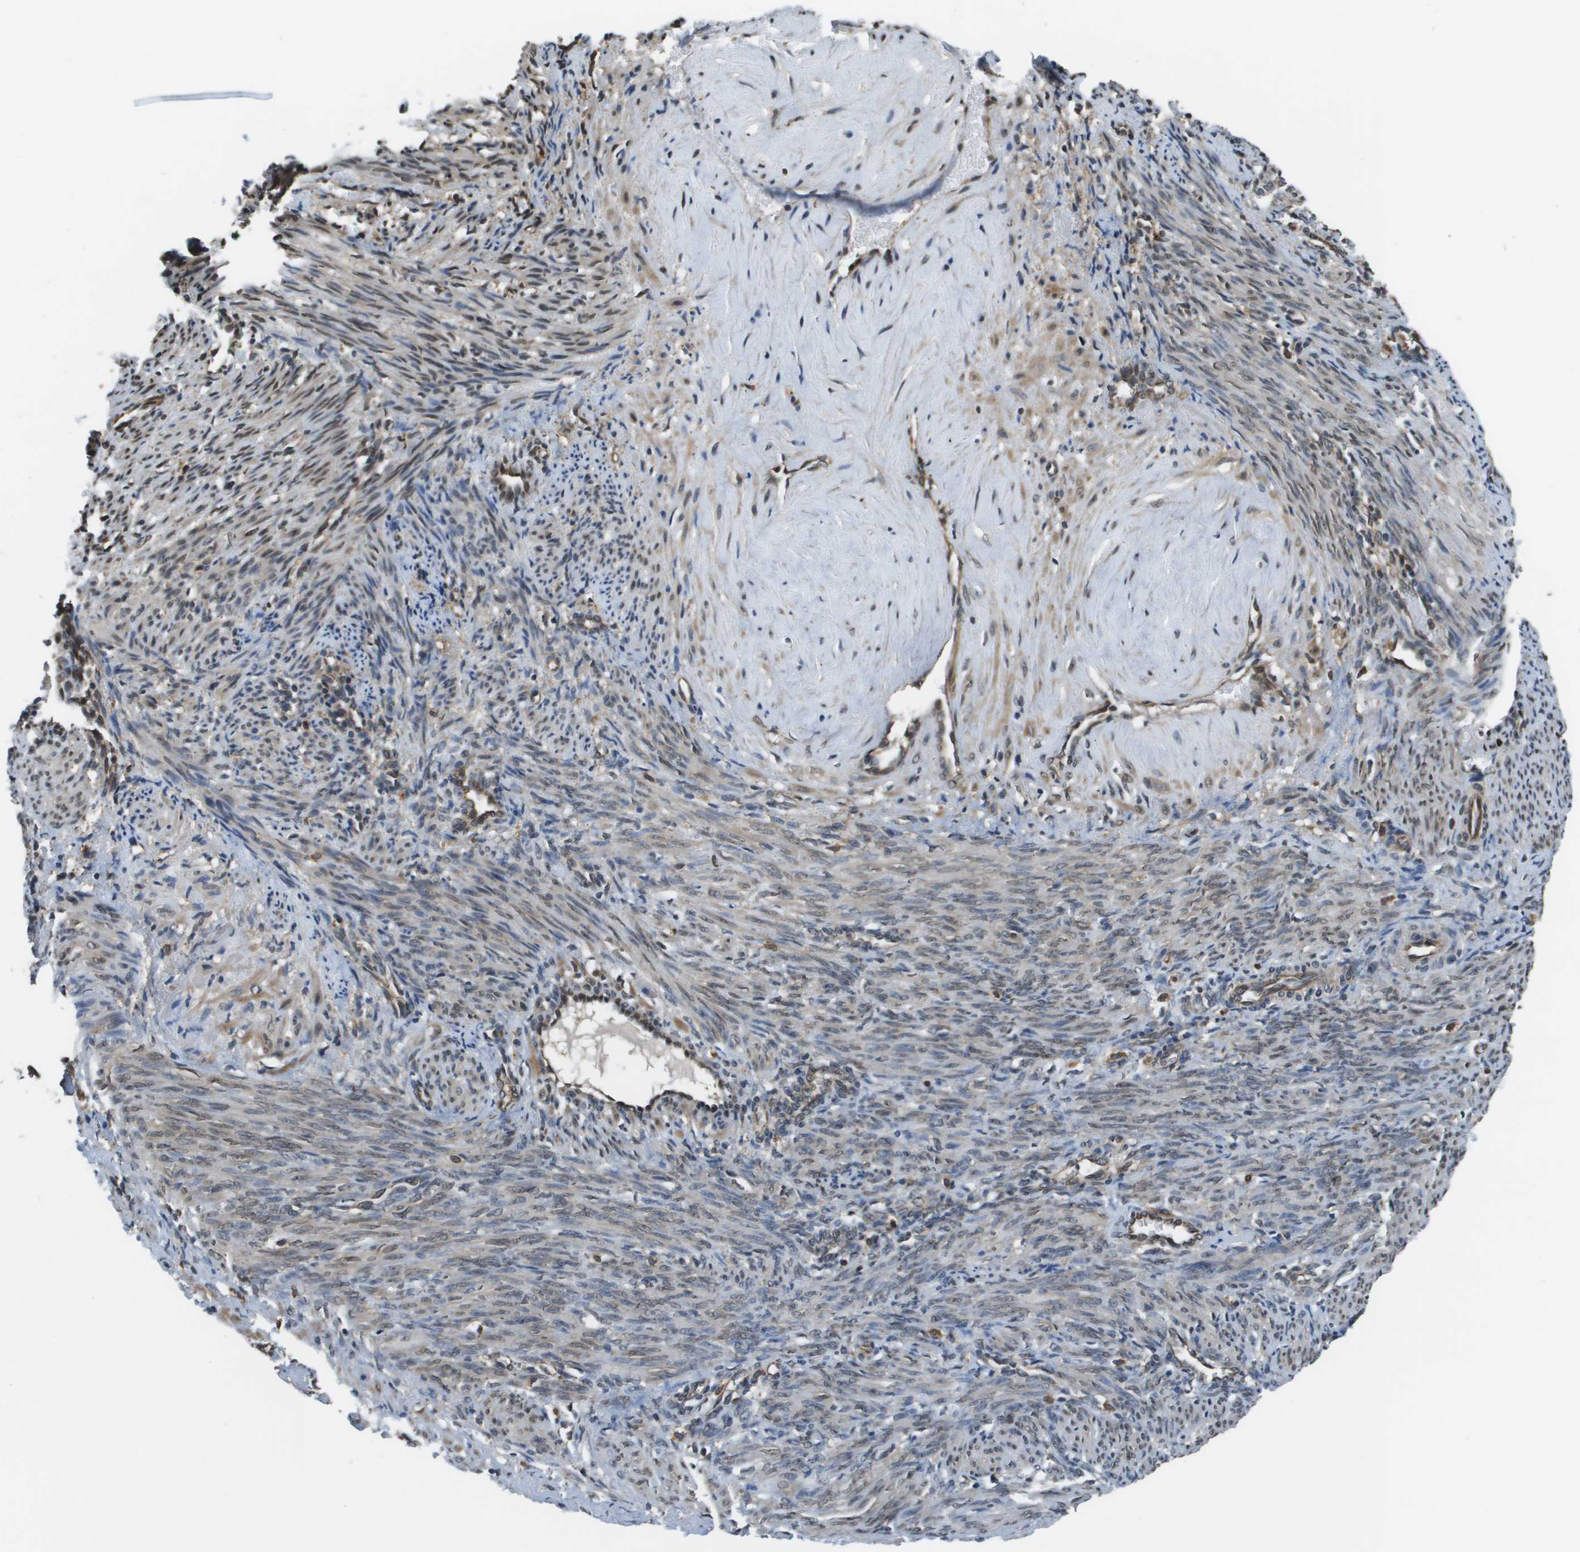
{"staining": {"intensity": "weak", "quantity": ">75%", "location": "cytoplasmic/membranous"}, "tissue": "smooth muscle", "cell_type": "Smooth muscle cells", "image_type": "normal", "snomed": [{"axis": "morphology", "description": "Normal tissue, NOS"}, {"axis": "topography", "description": "Endometrium"}], "caption": "A brown stain labels weak cytoplasmic/membranous positivity of a protein in smooth muscle cells of unremarkable smooth muscle. (IHC, brightfield microscopy, high magnification).", "gene": "SEC62", "patient": {"sex": "female", "age": 33}}